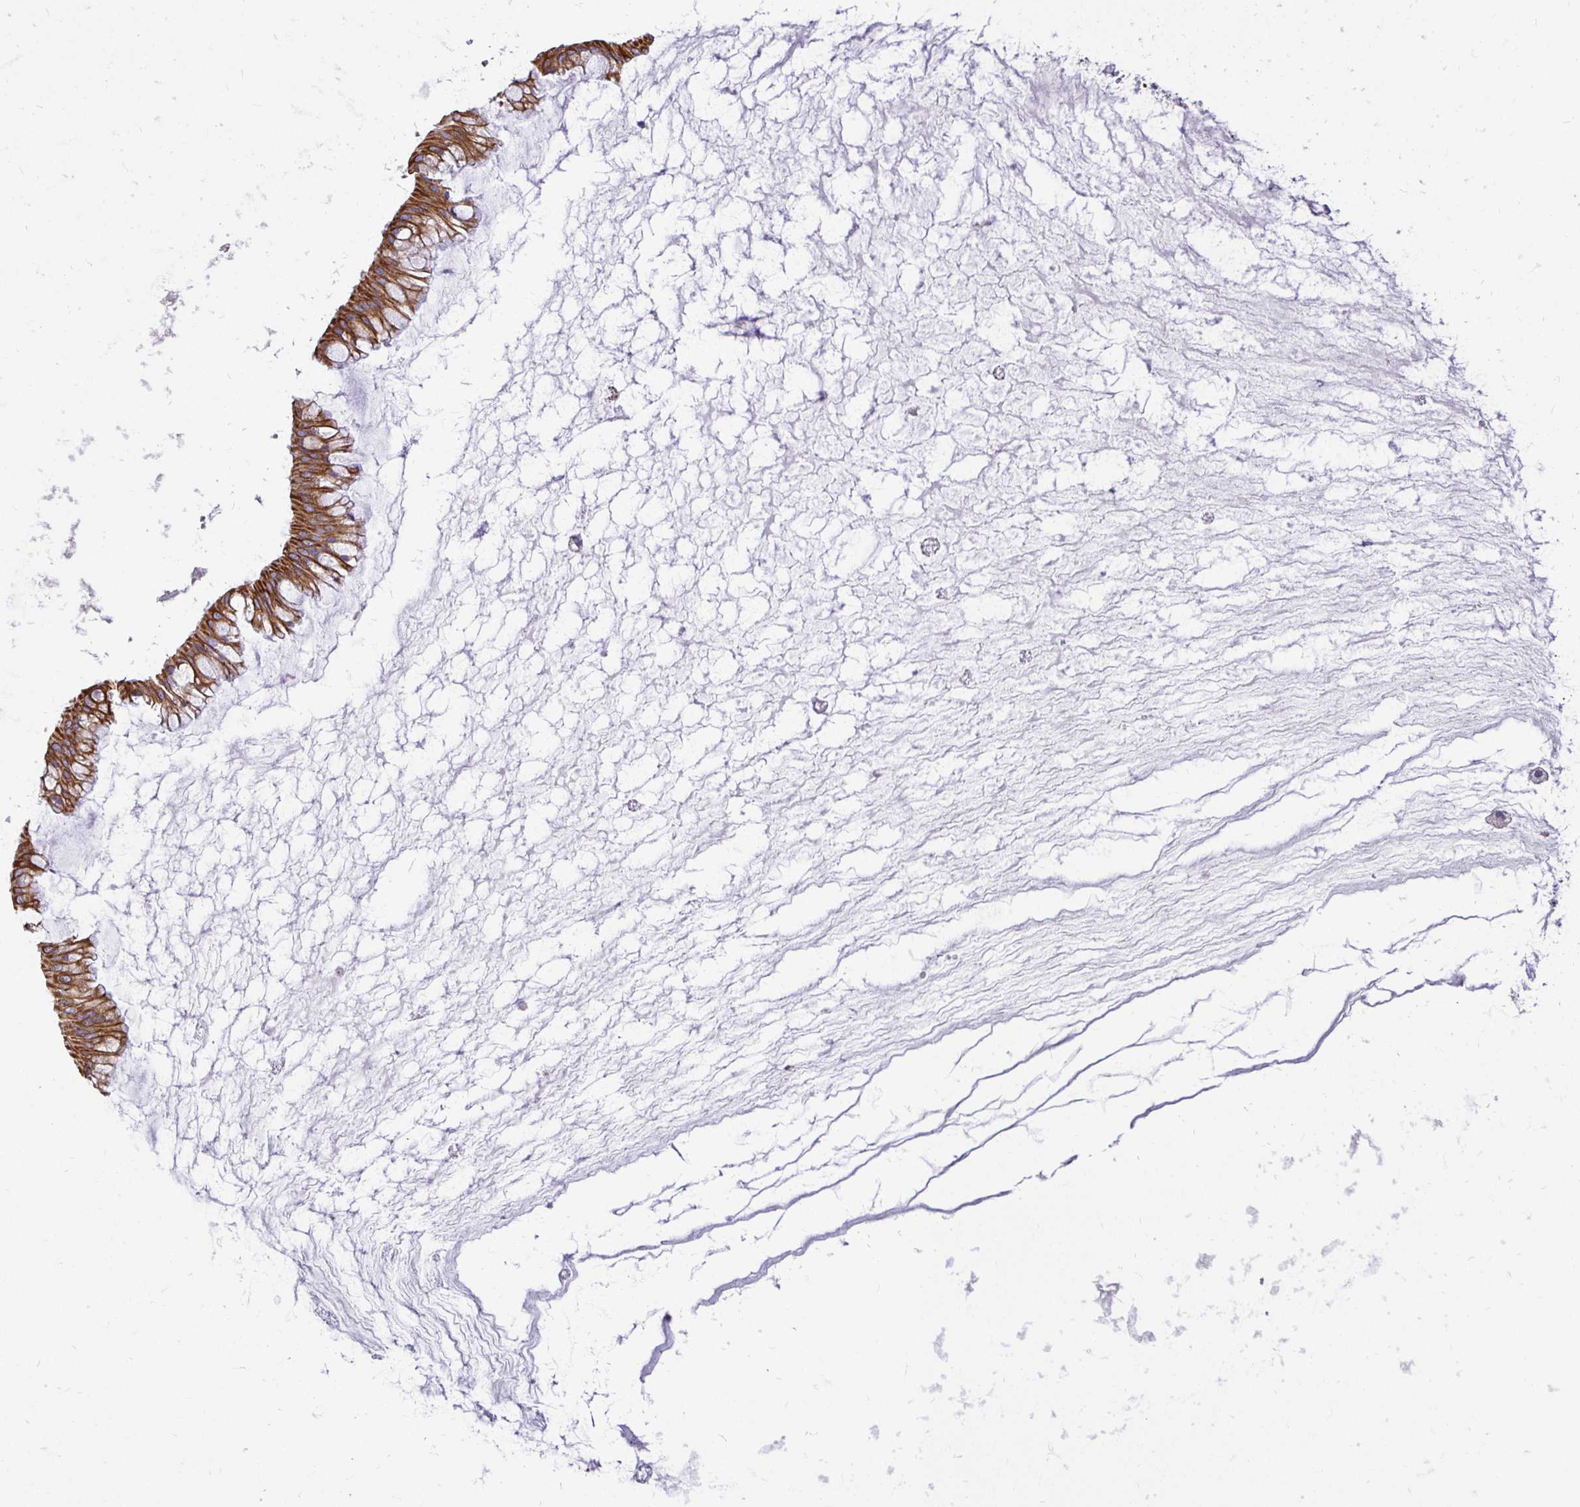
{"staining": {"intensity": "strong", "quantity": ">75%", "location": "cytoplasmic/membranous"}, "tissue": "ovarian cancer", "cell_type": "Tumor cells", "image_type": "cancer", "snomed": [{"axis": "morphology", "description": "Cystadenocarcinoma, mucinous, NOS"}, {"axis": "topography", "description": "Ovary"}], "caption": "An immunohistochemistry (IHC) image of neoplastic tissue is shown. Protein staining in brown labels strong cytoplasmic/membranous positivity in ovarian cancer (mucinous cystadenocarcinoma) within tumor cells.", "gene": "TAF1D", "patient": {"sex": "female", "age": 73}}